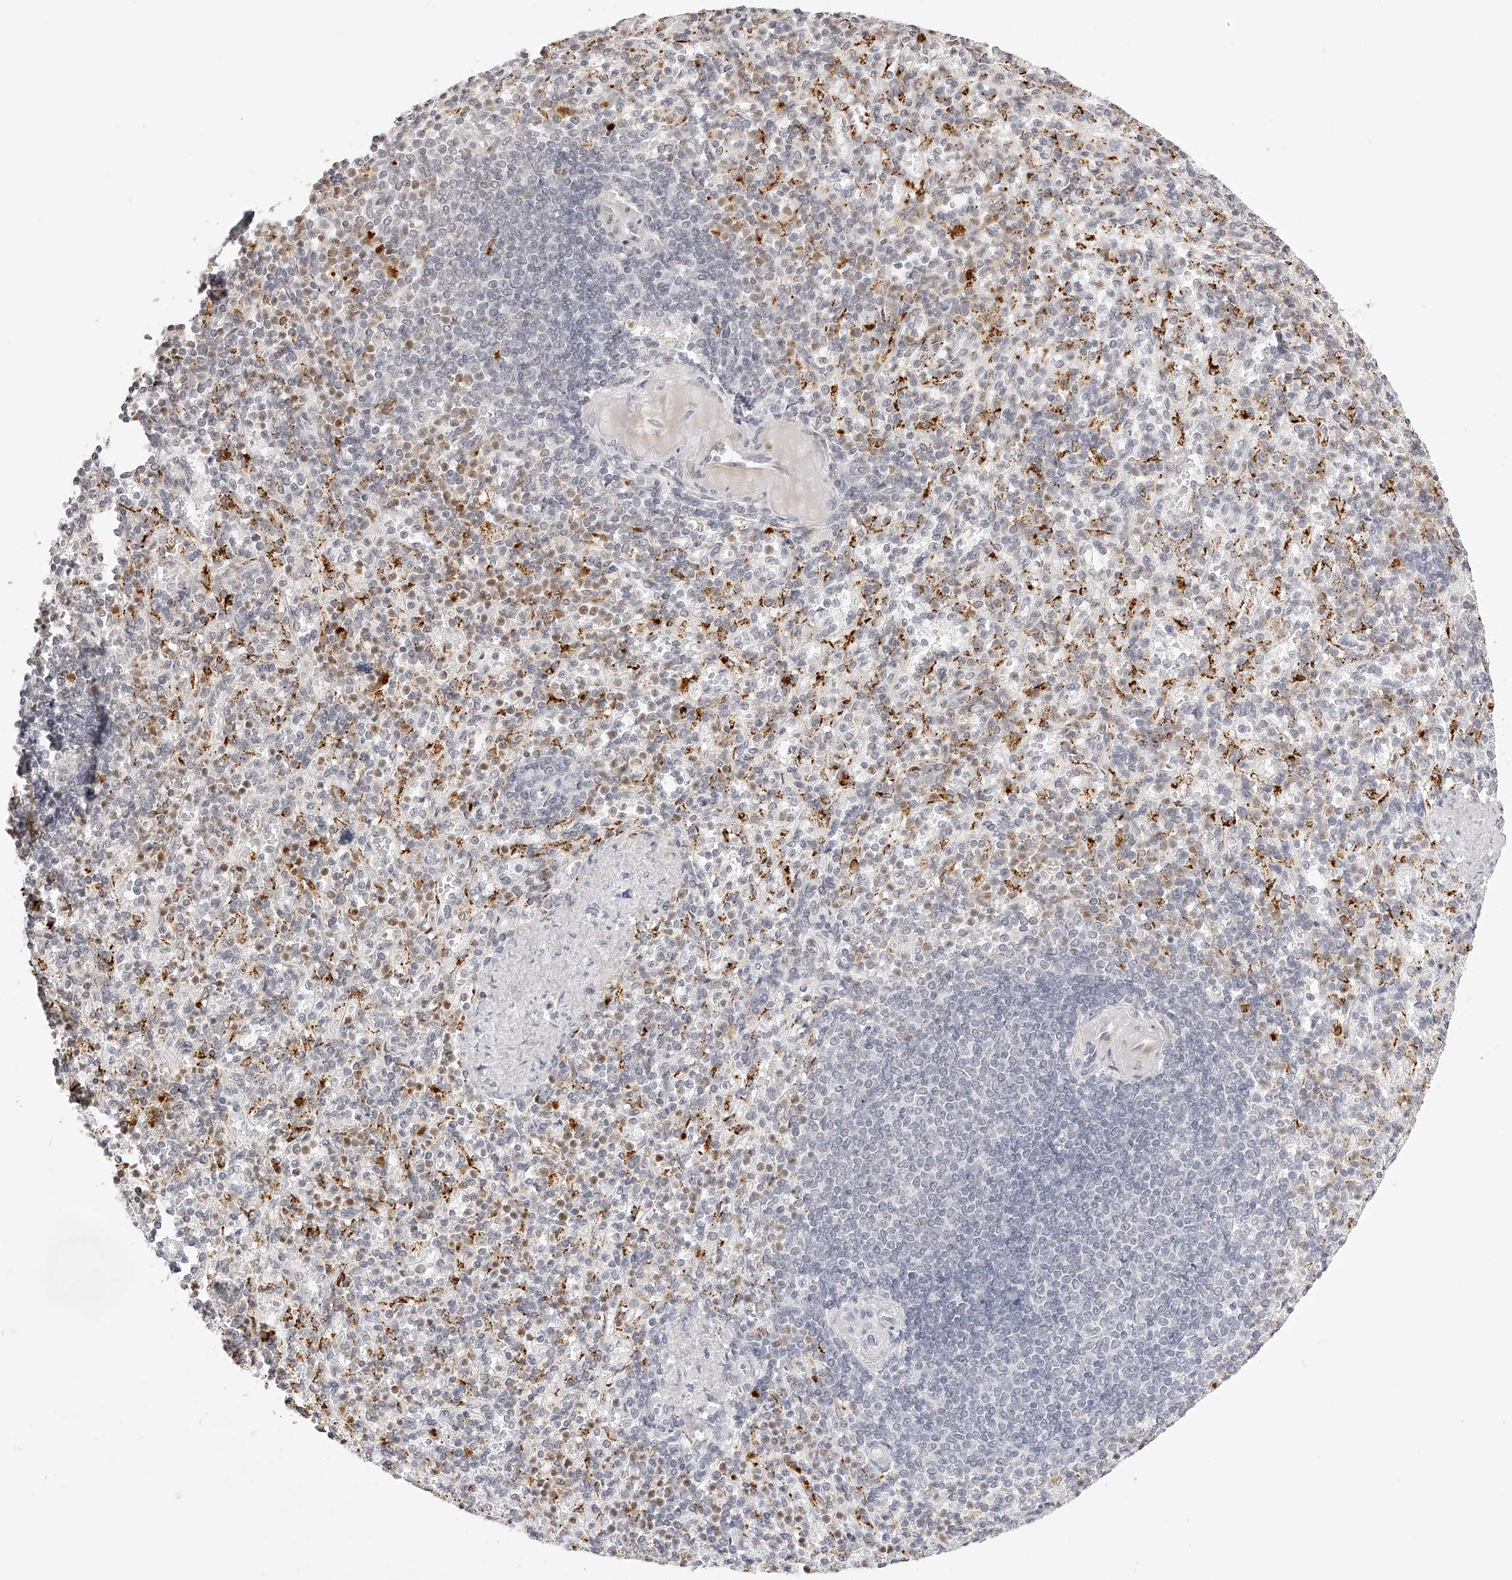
{"staining": {"intensity": "moderate", "quantity": "<25%", "location": "nuclear"}, "tissue": "spleen", "cell_type": "Cells in red pulp", "image_type": "normal", "snomed": [{"axis": "morphology", "description": "Normal tissue, NOS"}, {"axis": "topography", "description": "Spleen"}], "caption": "The image shows a brown stain indicating the presence of a protein in the nuclear of cells in red pulp in spleen.", "gene": "PLEKHG1", "patient": {"sex": "female", "age": 74}}